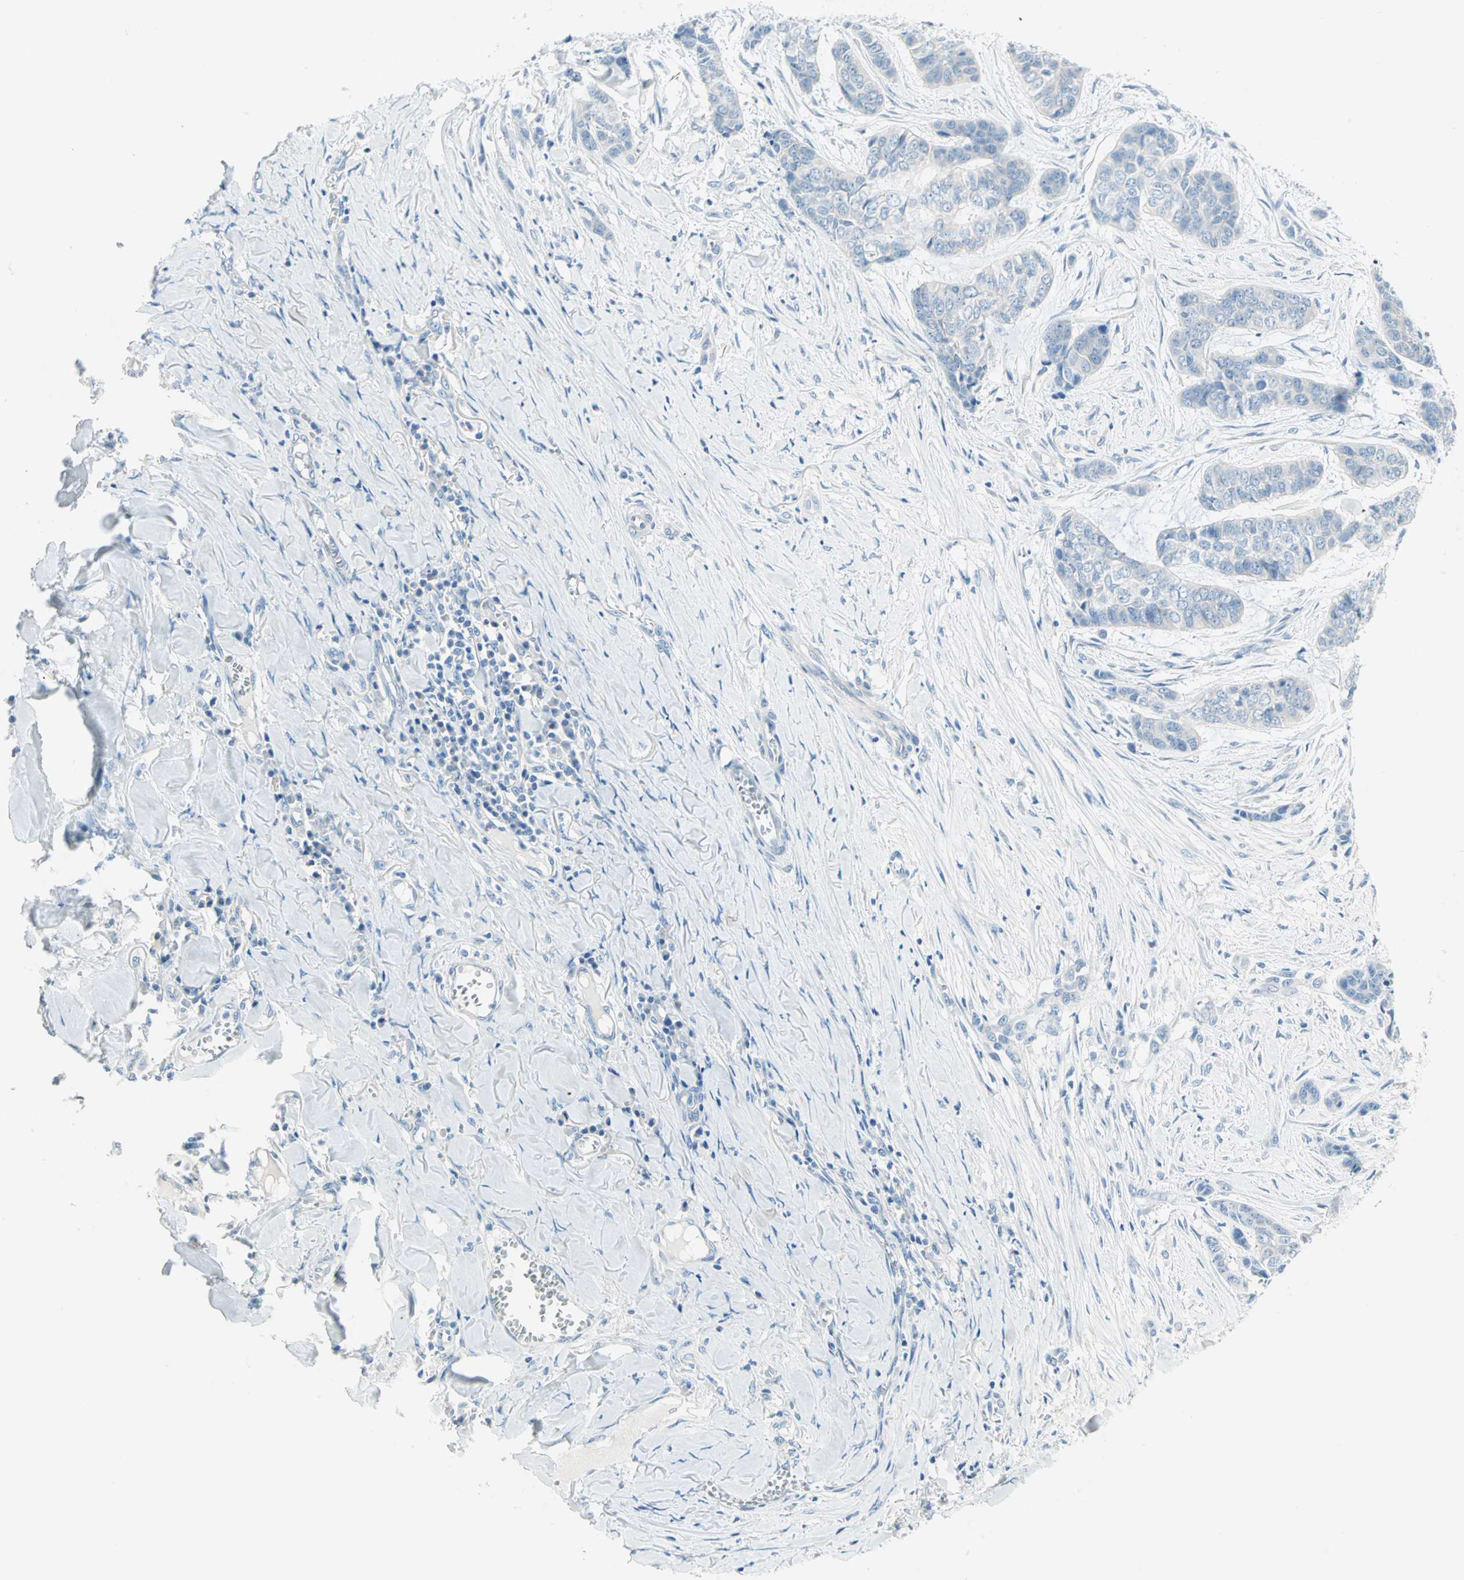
{"staining": {"intensity": "negative", "quantity": "none", "location": "none"}, "tissue": "skin cancer", "cell_type": "Tumor cells", "image_type": "cancer", "snomed": [{"axis": "morphology", "description": "Basal cell carcinoma"}, {"axis": "topography", "description": "Skin"}], "caption": "This image is of skin cancer stained with immunohistochemistry (IHC) to label a protein in brown with the nuclei are counter-stained blue. There is no expression in tumor cells.", "gene": "SULT1C2", "patient": {"sex": "female", "age": 64}}